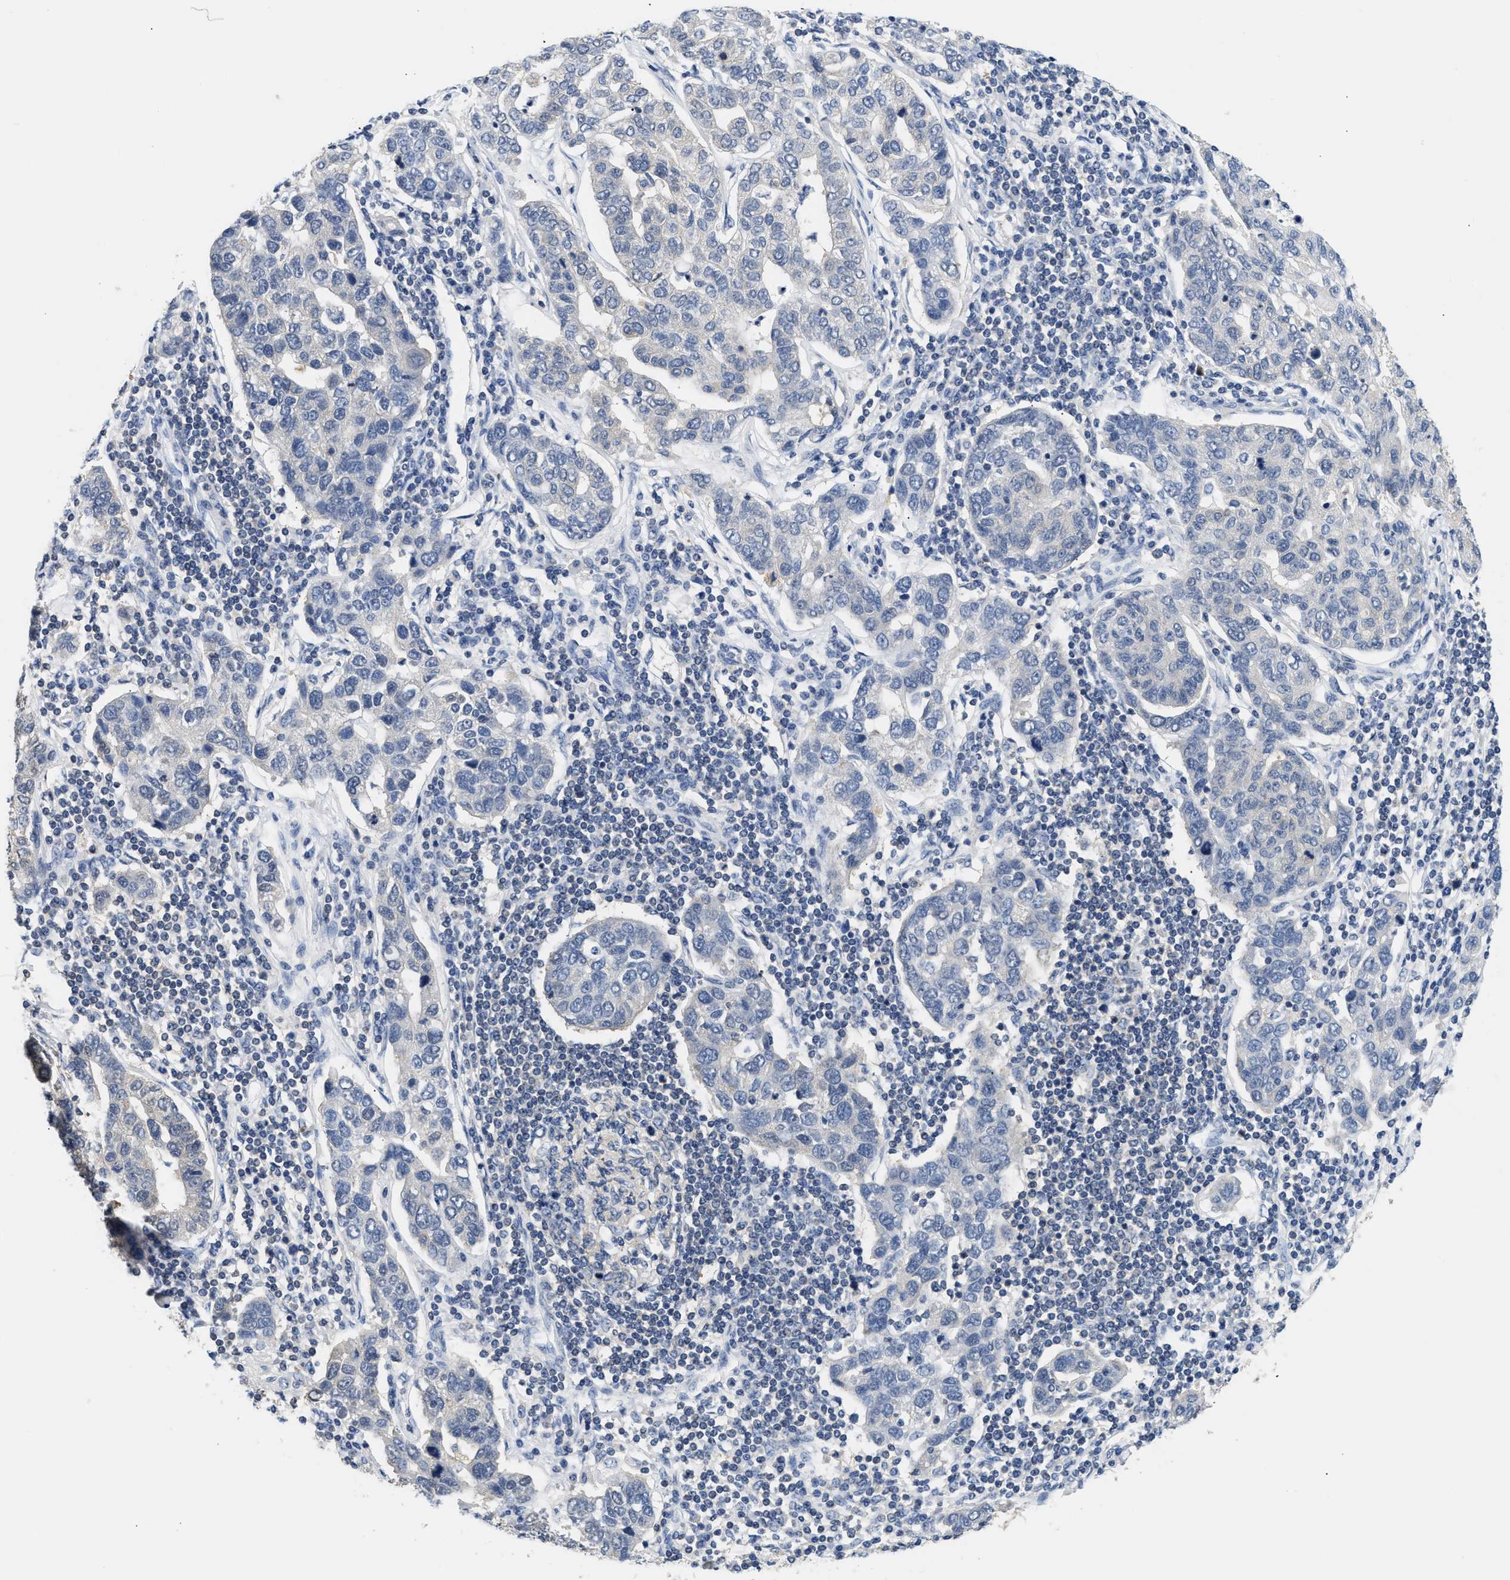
{"staining": {"intensity": "negative", "quantity": "none", "location": "none"}, "tissue": "pancreatic cancer", "cell_type": "Tumor cells", "image_type": "cancer", "snomed": [{"axis": "morphology", "description": "Adenocarcinoma, NOS"}, {"axis": "topography", "description": "Pancreas"}], "caption": "Immunohistochemistry of pancreatic adenocarcinoma displays no staining in tumor cells.", "gene": "PPM1L", "patient": {"sex": "female", "age": 61}}